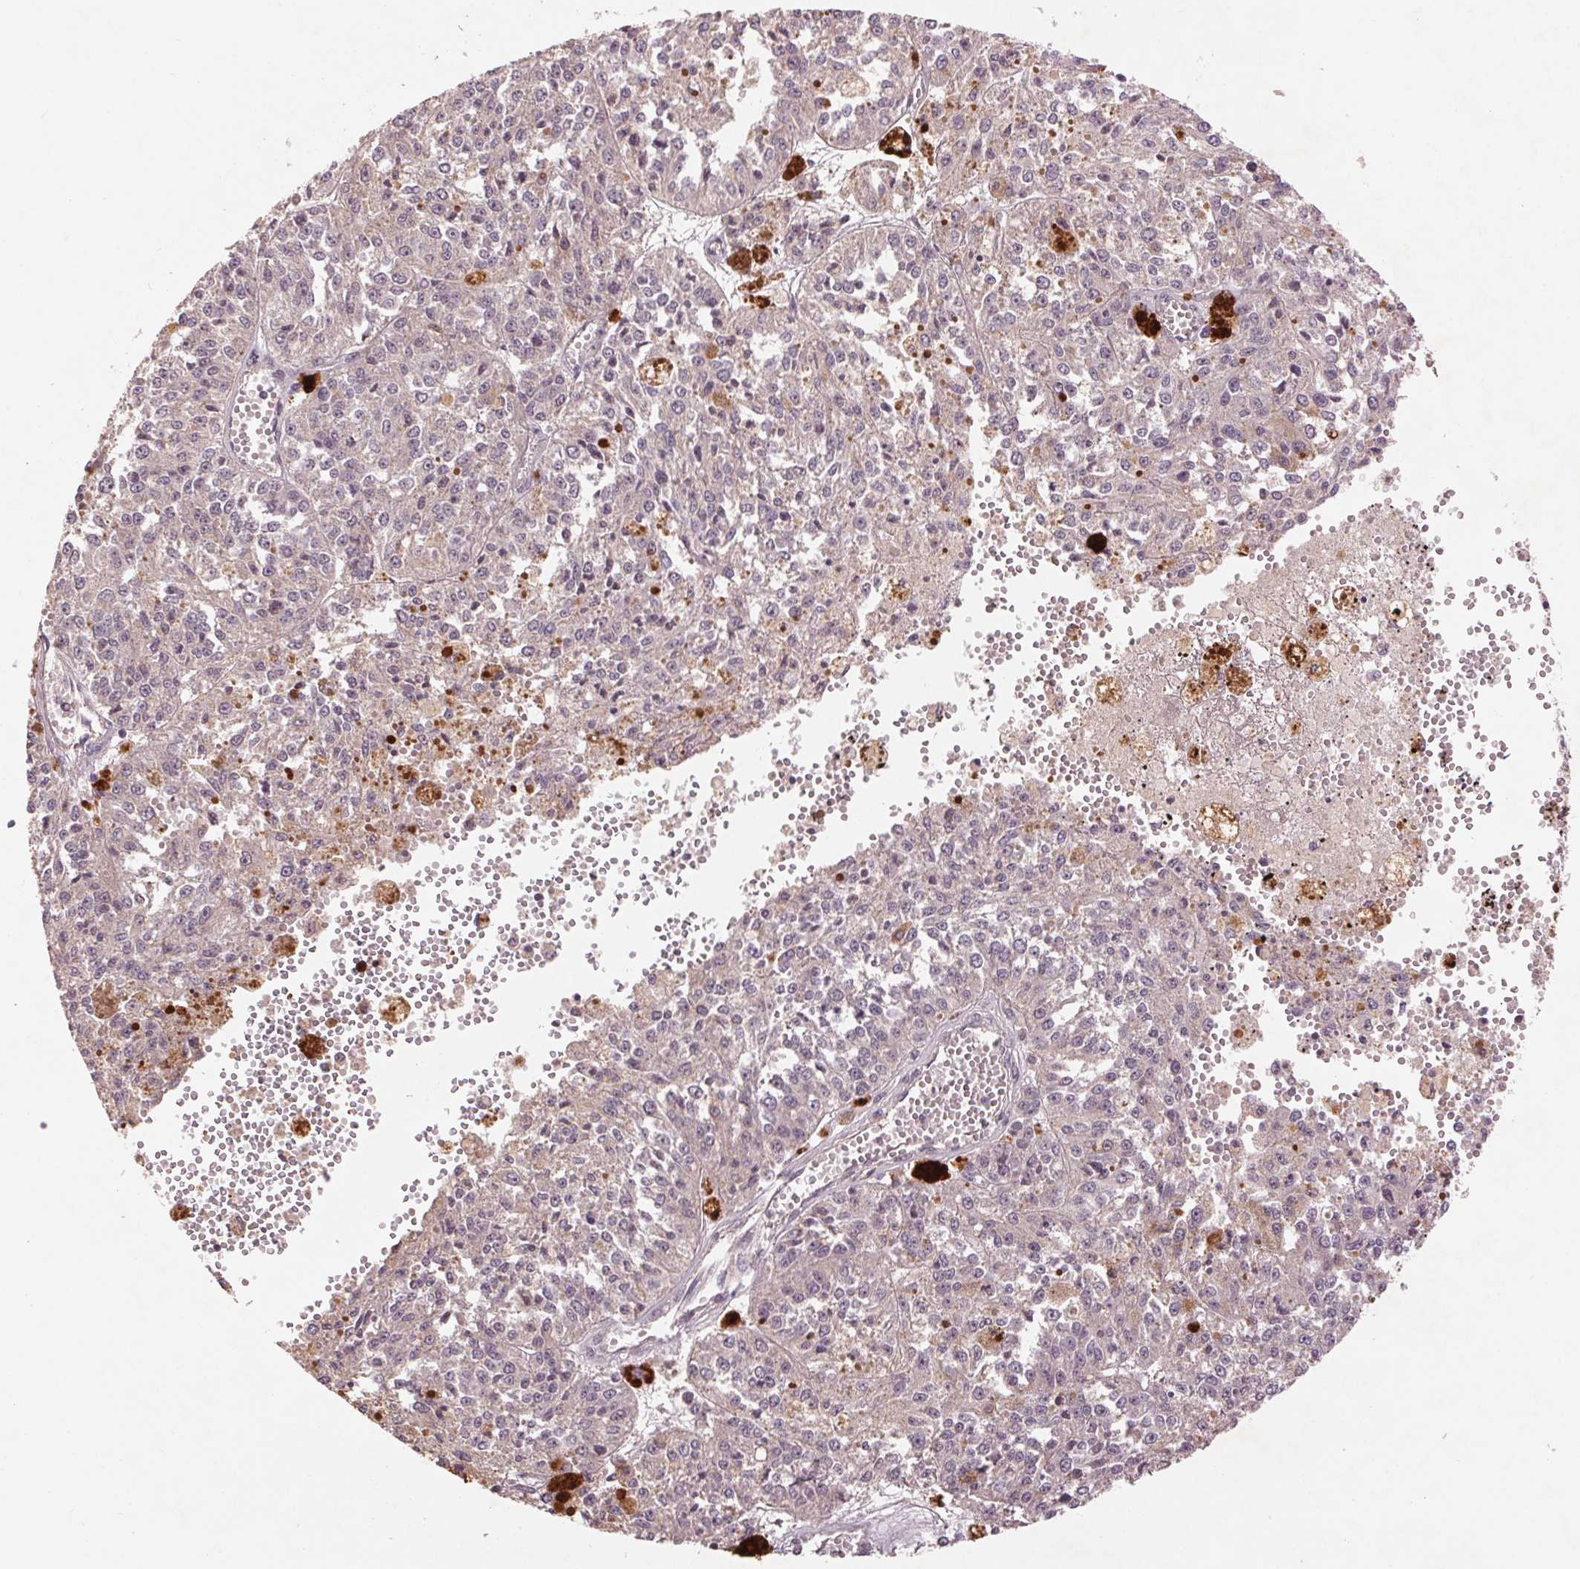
{"staining": {"intensity": "negative", "quantity": "none", "location": "none"}, "tissue": "melanoma", "cell_type": "Tumor cells", "image_type": "cancer", "snomed": [{"axis": "morphology", "description": "Malignant melanoma, Metastatic site"}, {"axis": "topography", "description": "Lymph node"}], "caption": "A high-resolution micrograph shows IHC staining of malignant melanoma (metastatic site), which exhibits no significant expression in tumor cells.", "gene": "SMLR1", "patient": {"sex": "female", "age": 64}}